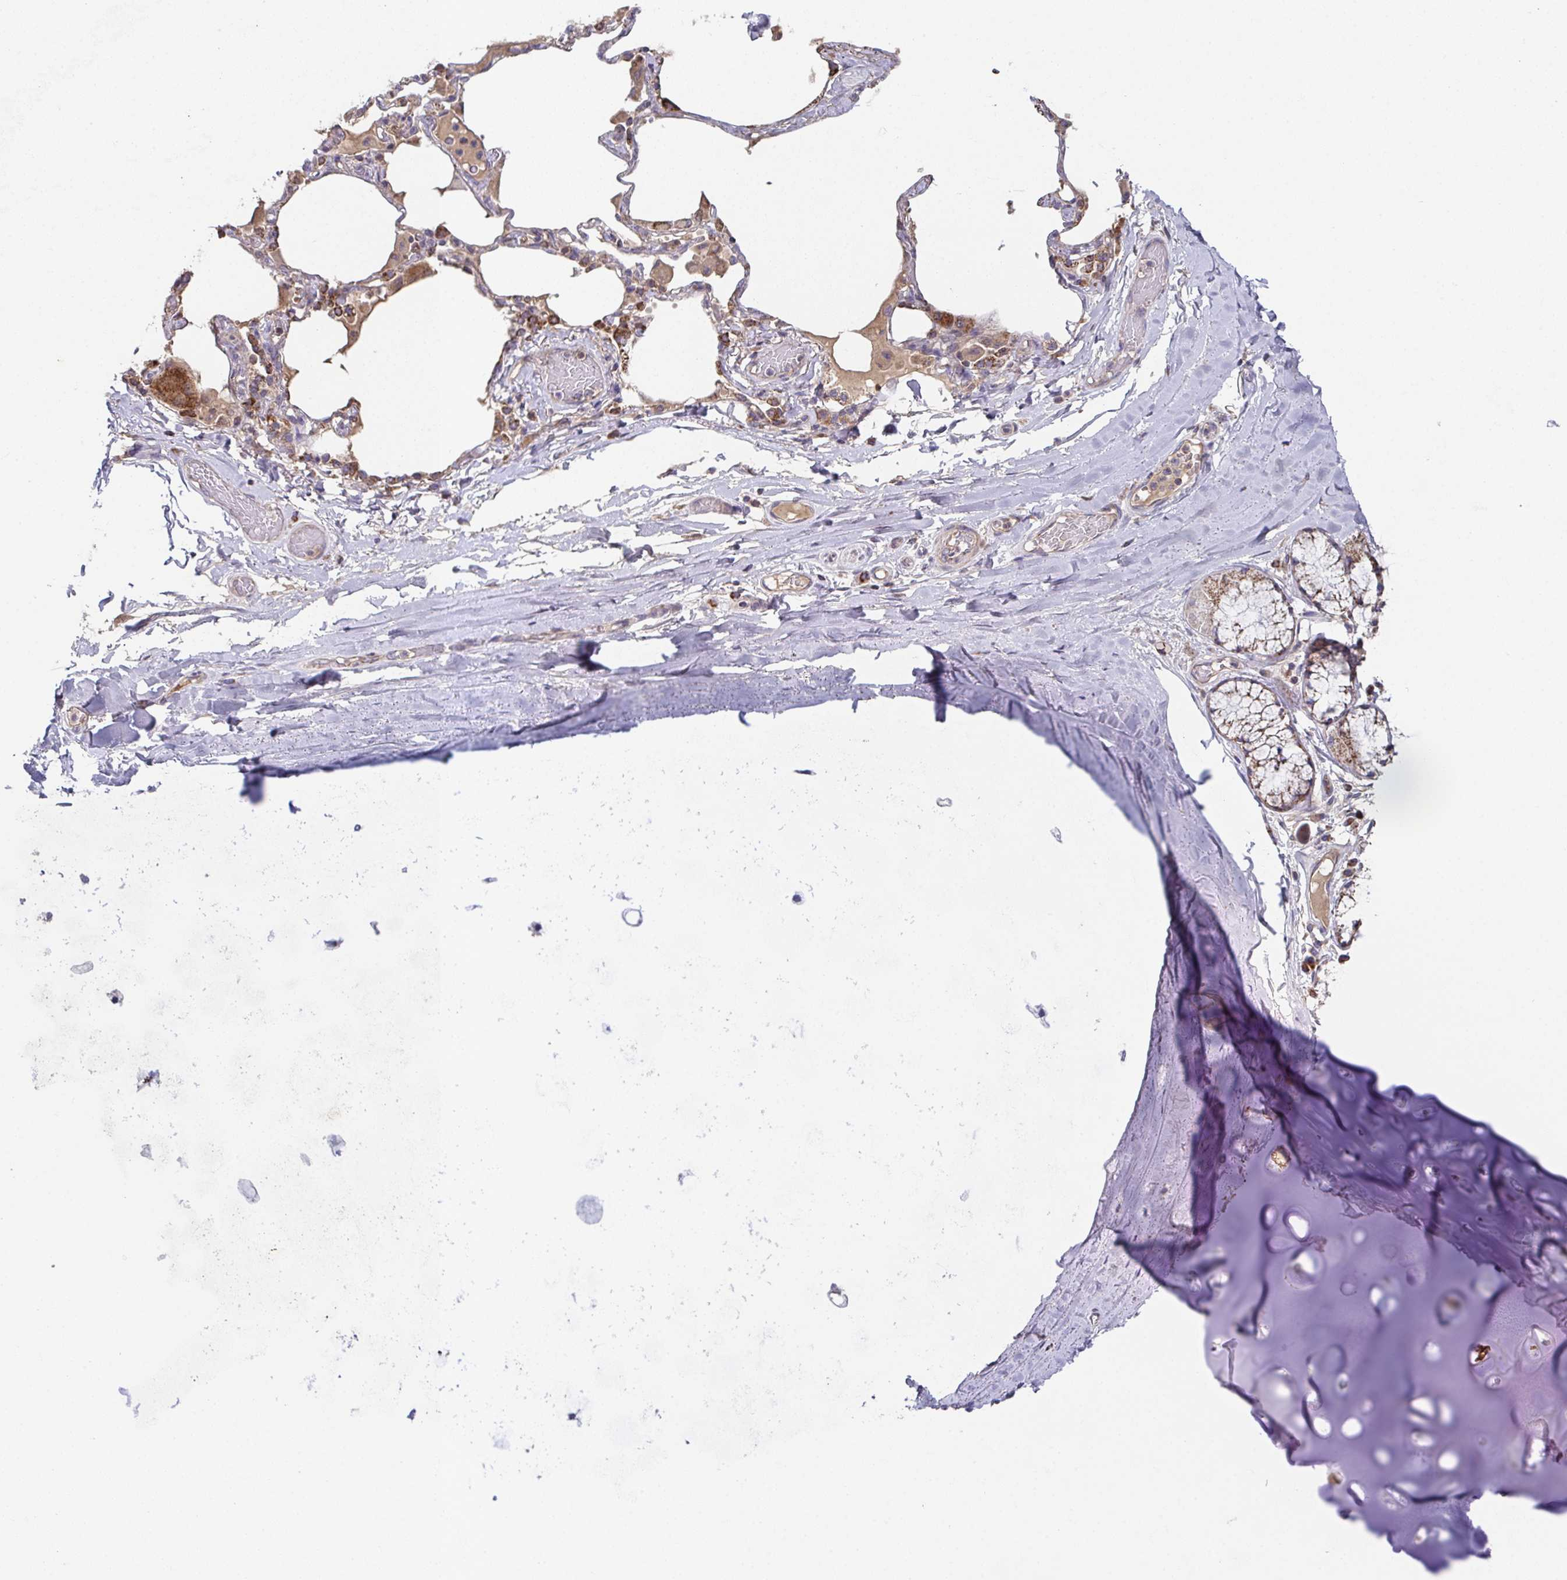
{"staining": {"intensity": "negative", "quantity": "none", "location": "none"}, "tissue": "soft tissue", "cell_type": "Chondrocytes", "image_type": "normal", "snomed": [{"axis": "morphology", "description": "Normal tissue, NOS"}, {"axis": "topography", "description": "Cartilage tissue"}, {"axis": "topography", "description": "Bronchus"}], "caption": "High magnification brightfield microscopy of normal soft tissue stained with DAB (3,3'-diaminobenzidine) (brown) and counterstained with hematoxylin (blue): chondrocytes show no significant staining.", "gene": "MT", "patient": {"sex": "male", "age": 64}}